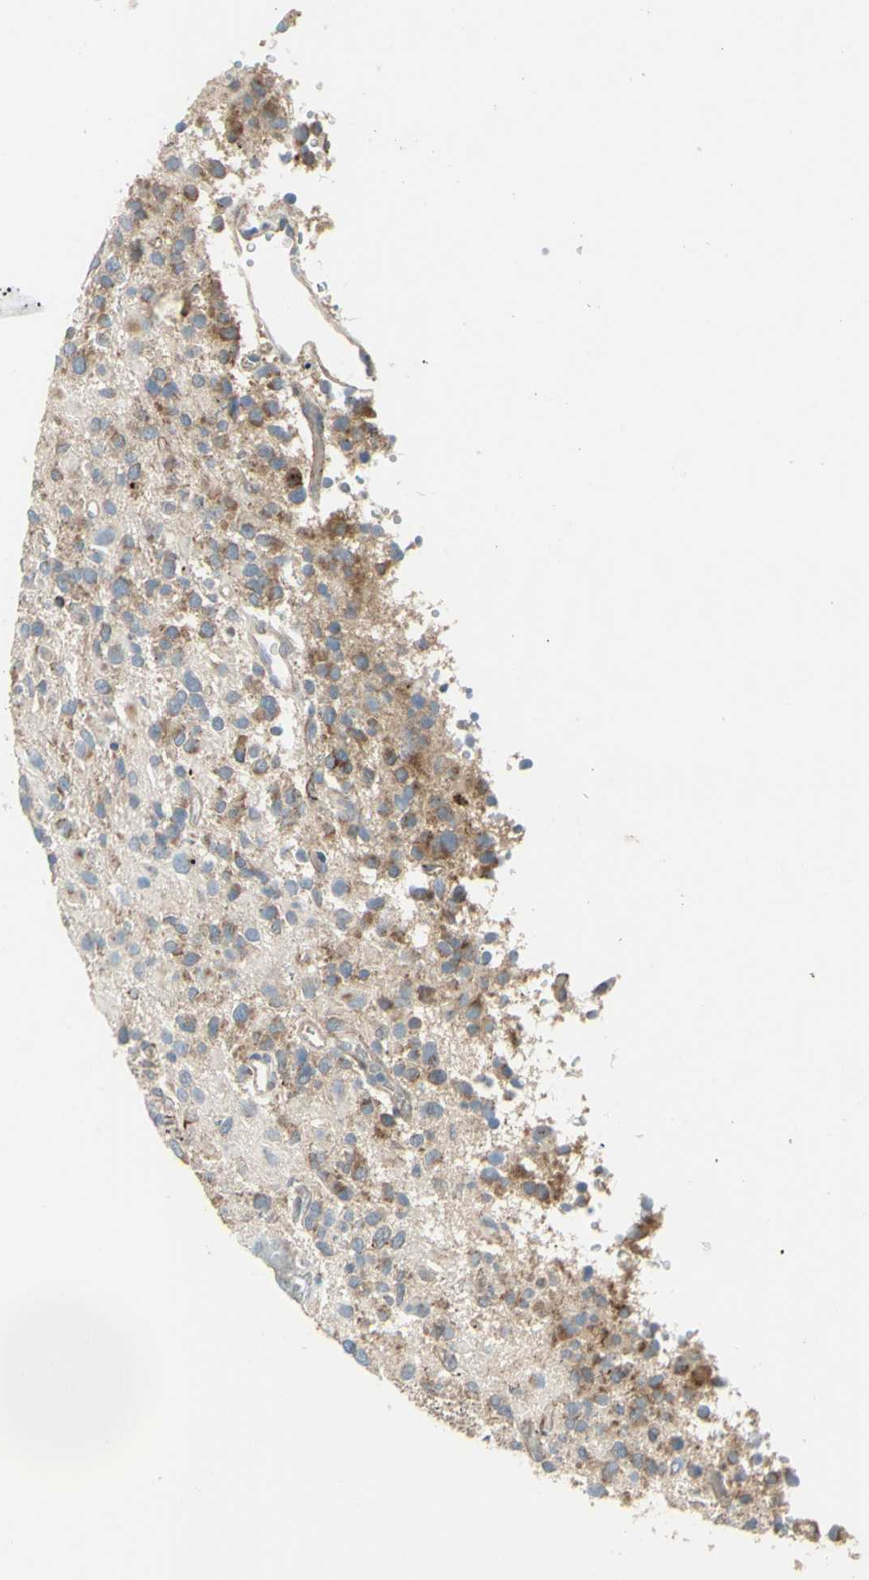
{"staining": {"intensity": "weak", "quantity": "25%-75%", "location": "cytoplasmic/membranous"}, "tissue": "glioma", "cell_type": "Tumor cells", "image_type": "cancer", "snomed": [{"axis": "morphology", "description": "Glioma, malignant, High grade"}, {"axis": "topography", "description": "Brain"}], "caption": "Tumor cells reveal low levels of weak cytoplasmic/membranous expression in approximately 25%-75% of cells in human glioma.", "gene": "FAM171B", "patient": {"sex": "male", "age": 48}}